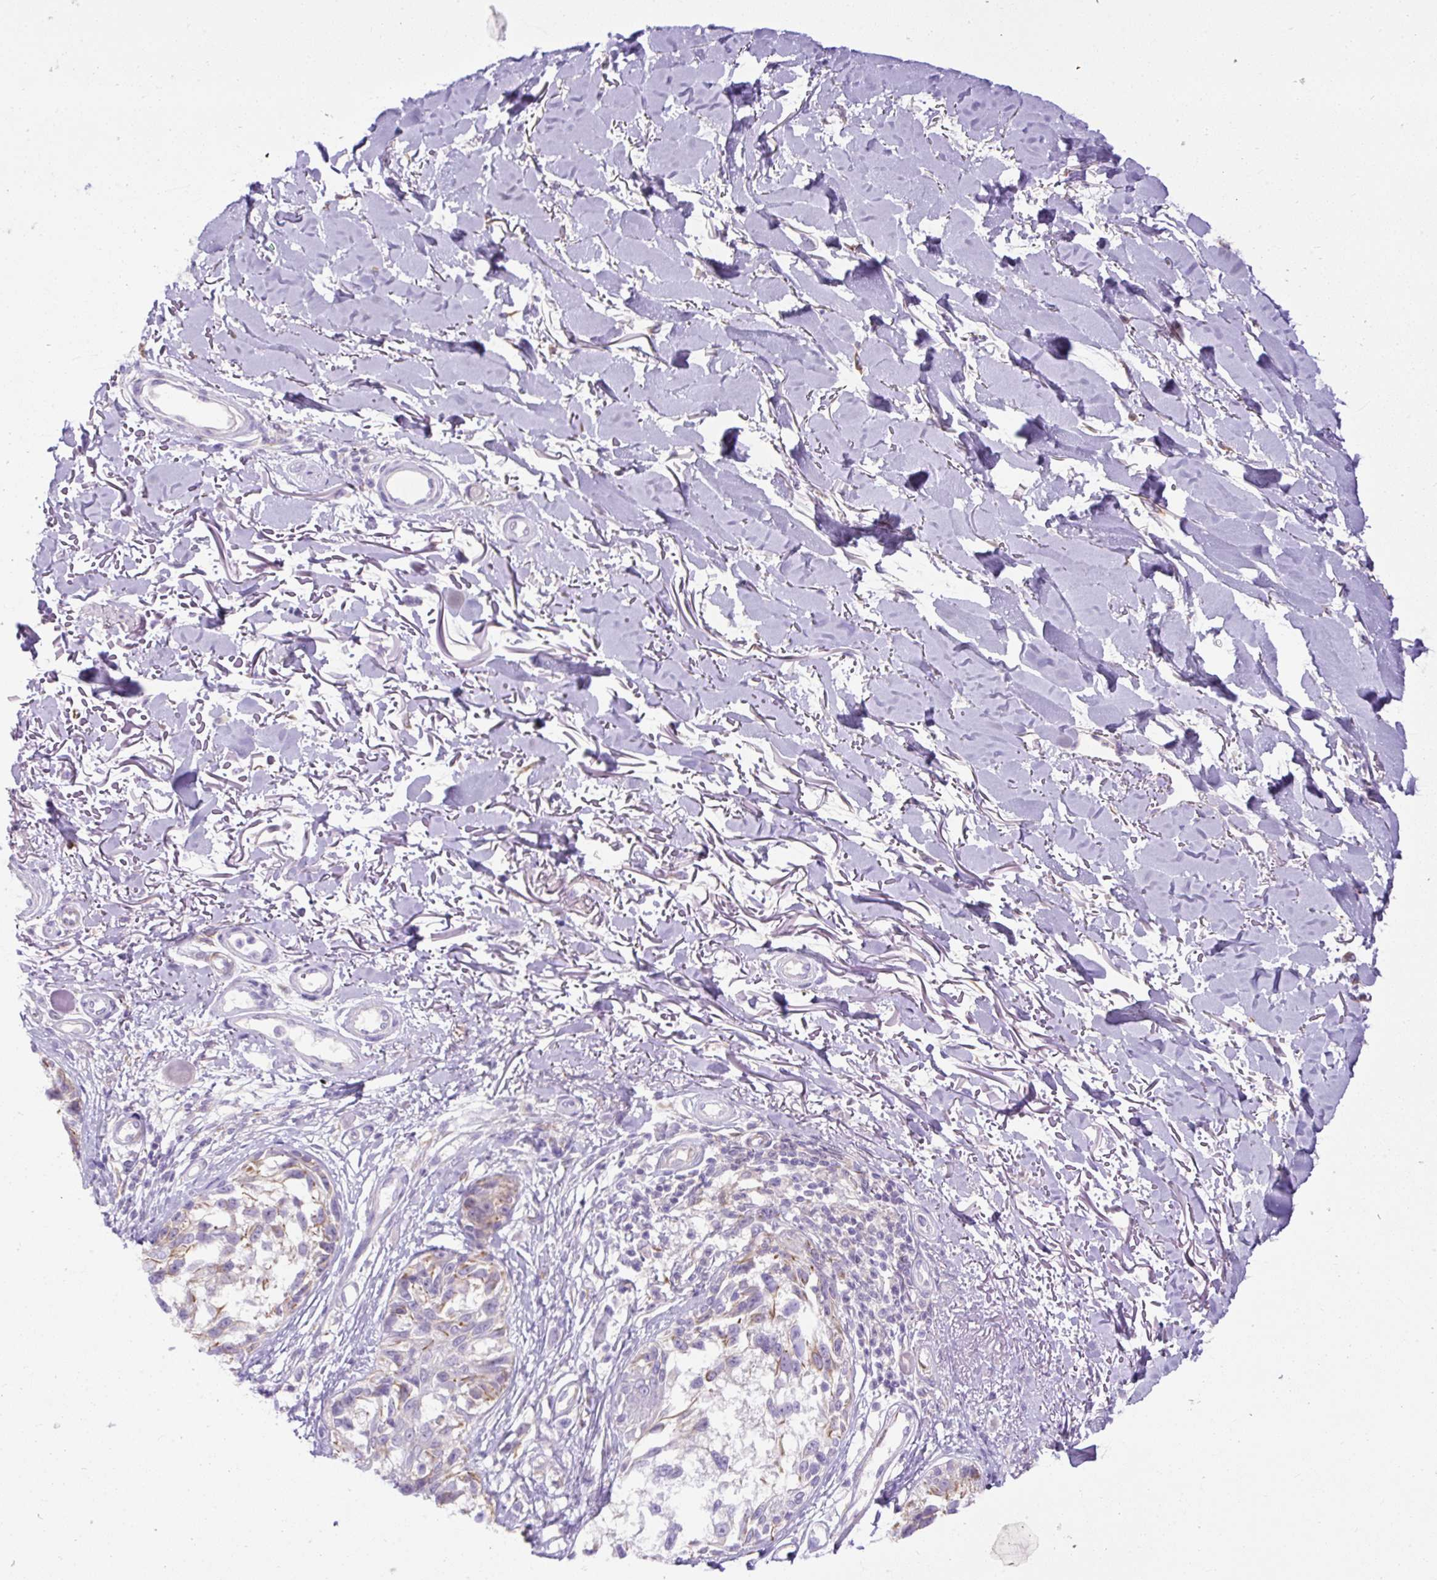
{"staining": {"intensity": "moderate", "quantity": "<25%", "location": "cytoplasmic/membranous"}, "tissue": "melanoma", "cell_type": "Tumor cells", "image_type": "cancer", "snomed": [{"axis": "morphology", "description": "Malignant melanoma, NOS"}, {"axis": "topography", "description": "Skin"}], "caption": "Immunohistochemistry (IHC) micrograph of neoplastic tissue: human melanoma stained using immunohistochemistry (IHC) displays low levels of moderate protein expression localized specifically in the cytoplasmic/membranous of tumor cells, appearing as a cytoplasmic/membranous brown color.", "gene": "SPTBN5", "patient": {"sex": "male", "age": 73}}